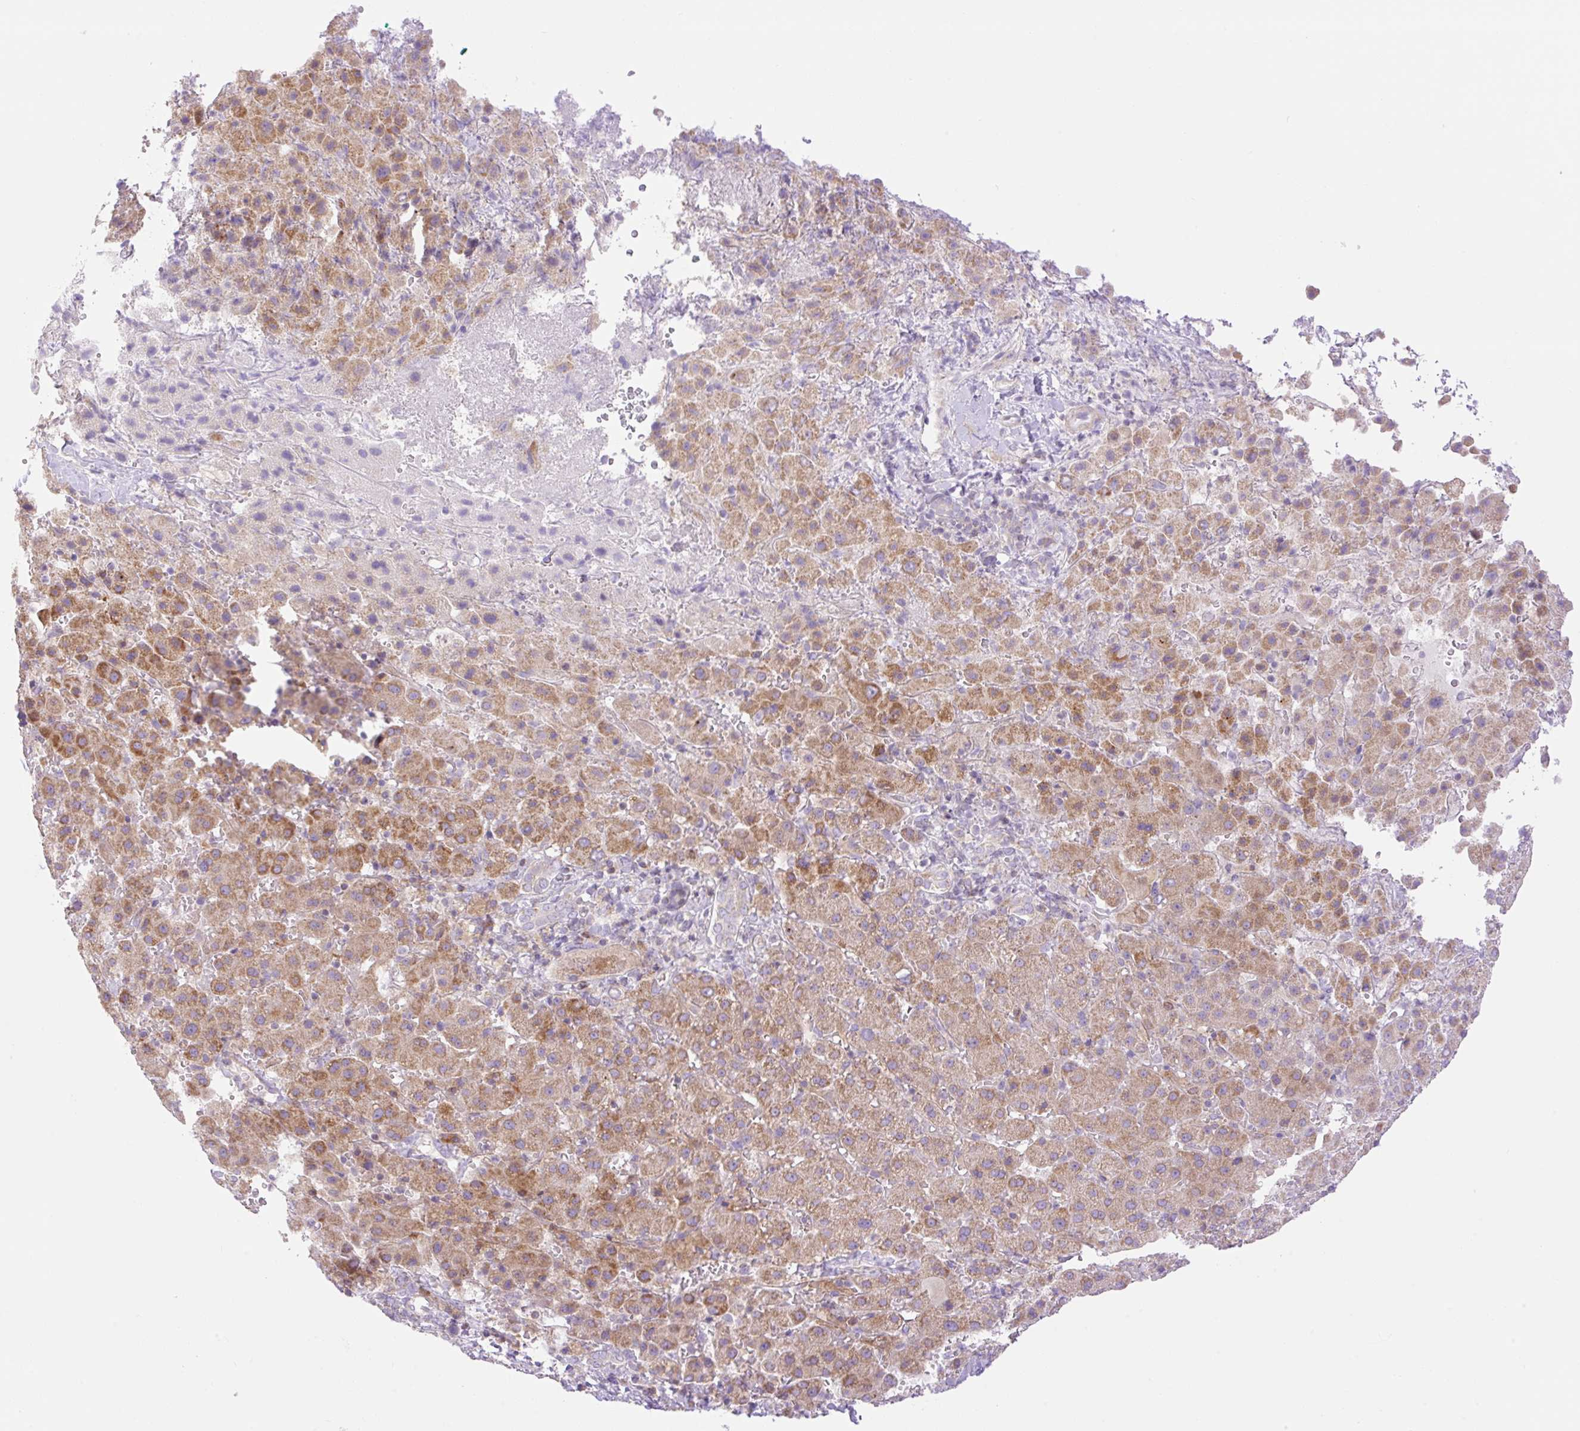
{"staining": {"intensity": "moderate", "quantity": ">75%", "location": "cytoplasmic/membranous"}, "tissue": "liver cancer", "cell_type": "Tumor cells", "image_type": "cancer", "snomed": [{"axis": "morphology", "description": "Carcinoma, Hepatocellular, NOS"}, {"axis": "topography", "description": "Liver"}], "caption": "Moderate cytoplasmic/membranous staining for a protein is present in about >75% of tumor cells of liver hepatocellular carcinoma using IHC.", "gene": "VPS25", "patient": {"sex": "female", "age": 58}}